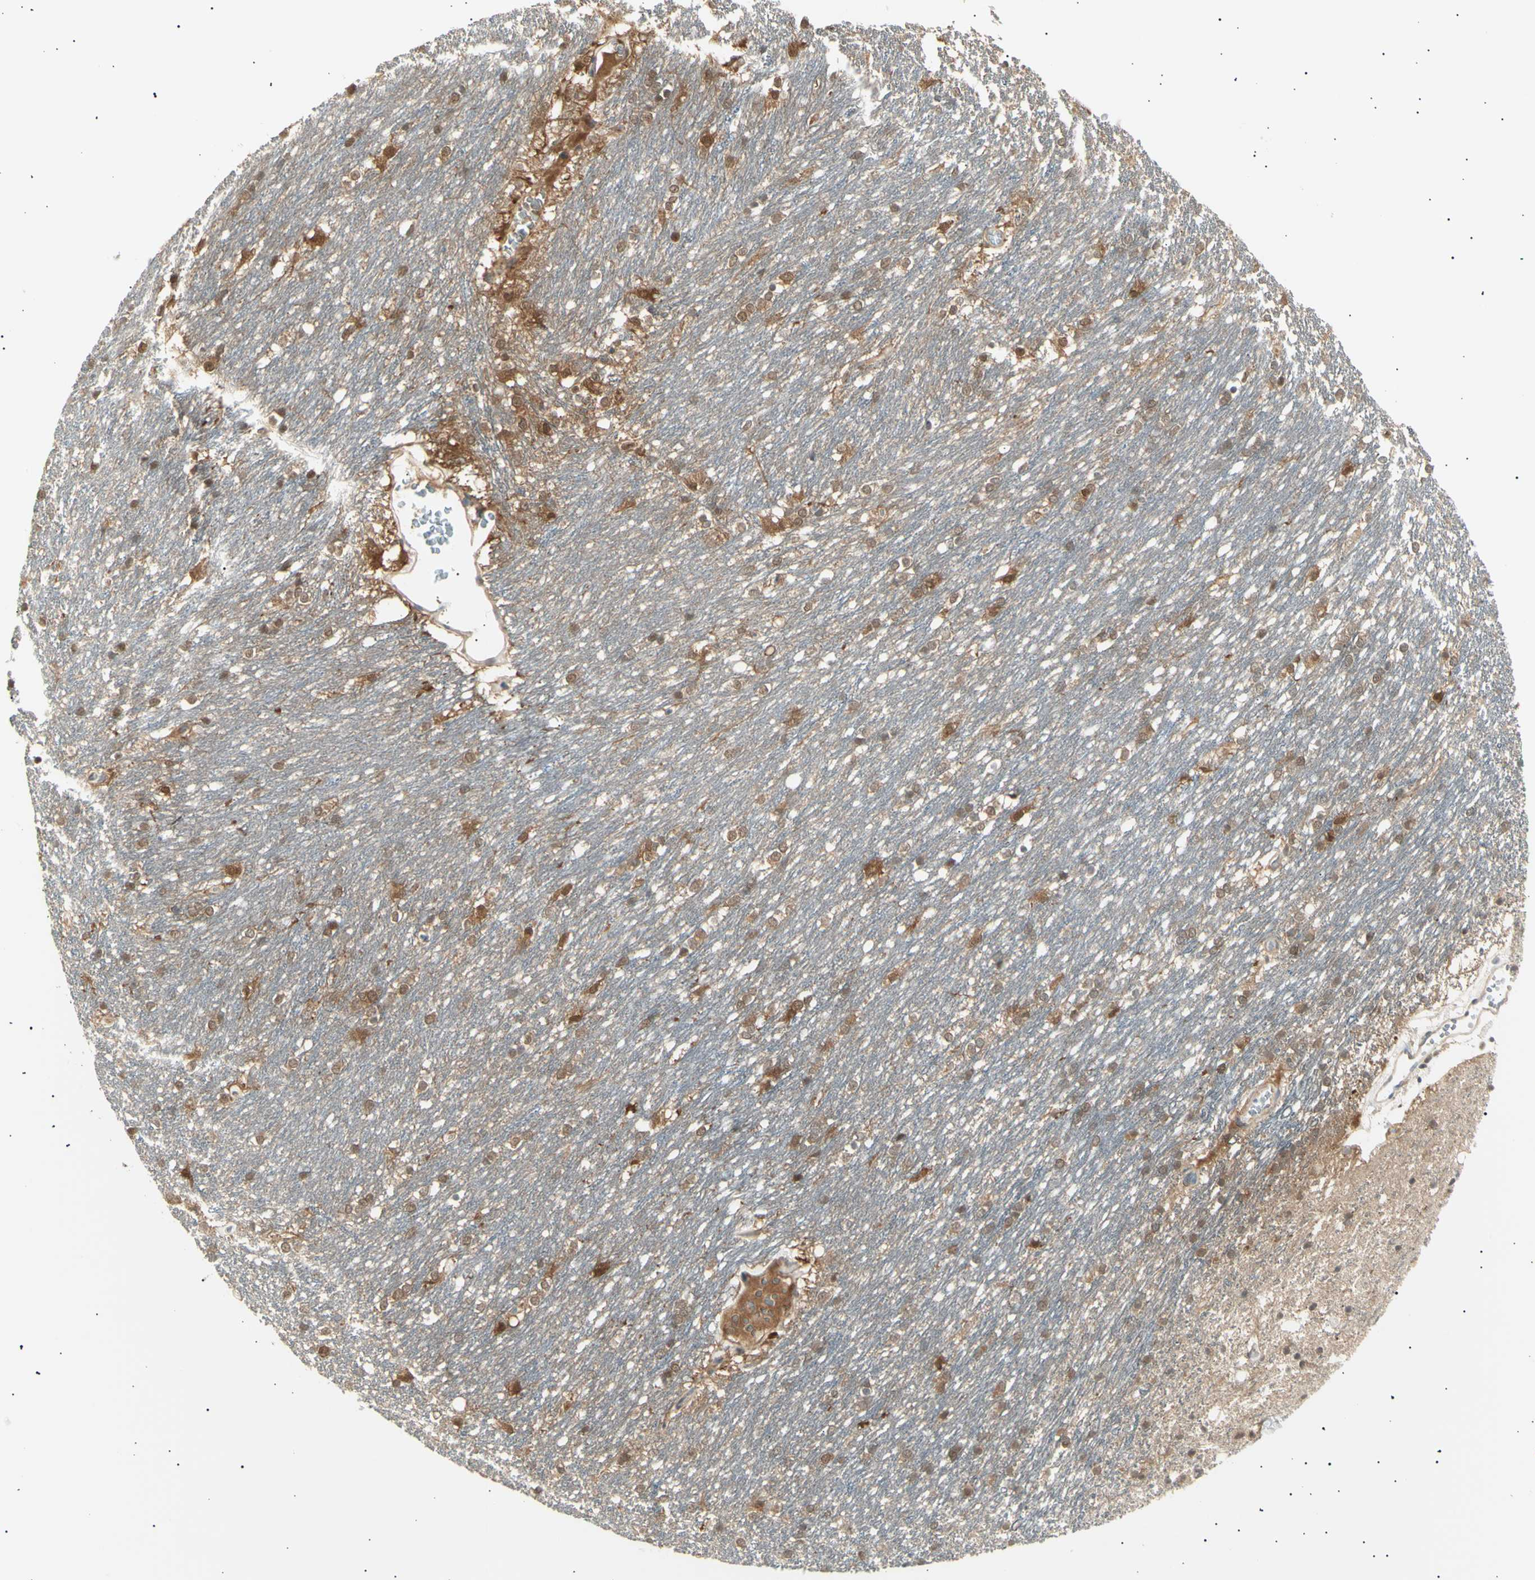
{"staining": {"intensity": "moderate", "quantity": ">75%", "location": "cytoplasmic/membranous,nuclear"}, "tissue": "caudate", "cell_type": "Glial cells", "image_type": "normal", "snomed": [{"axis": "morphology", "description": "Normal tissue, NOS"}, {"axis": "topography", "description": "Lateral ventricle wall"}], "caption": "Caudate was stained to show a protein in brown. There is medium levels of moderate cytoplasmic/membranous,nuclear positivity in about >75% of glial cells.", "gene": "LHPP", "patient": {"sex": "female", "age": 19}}